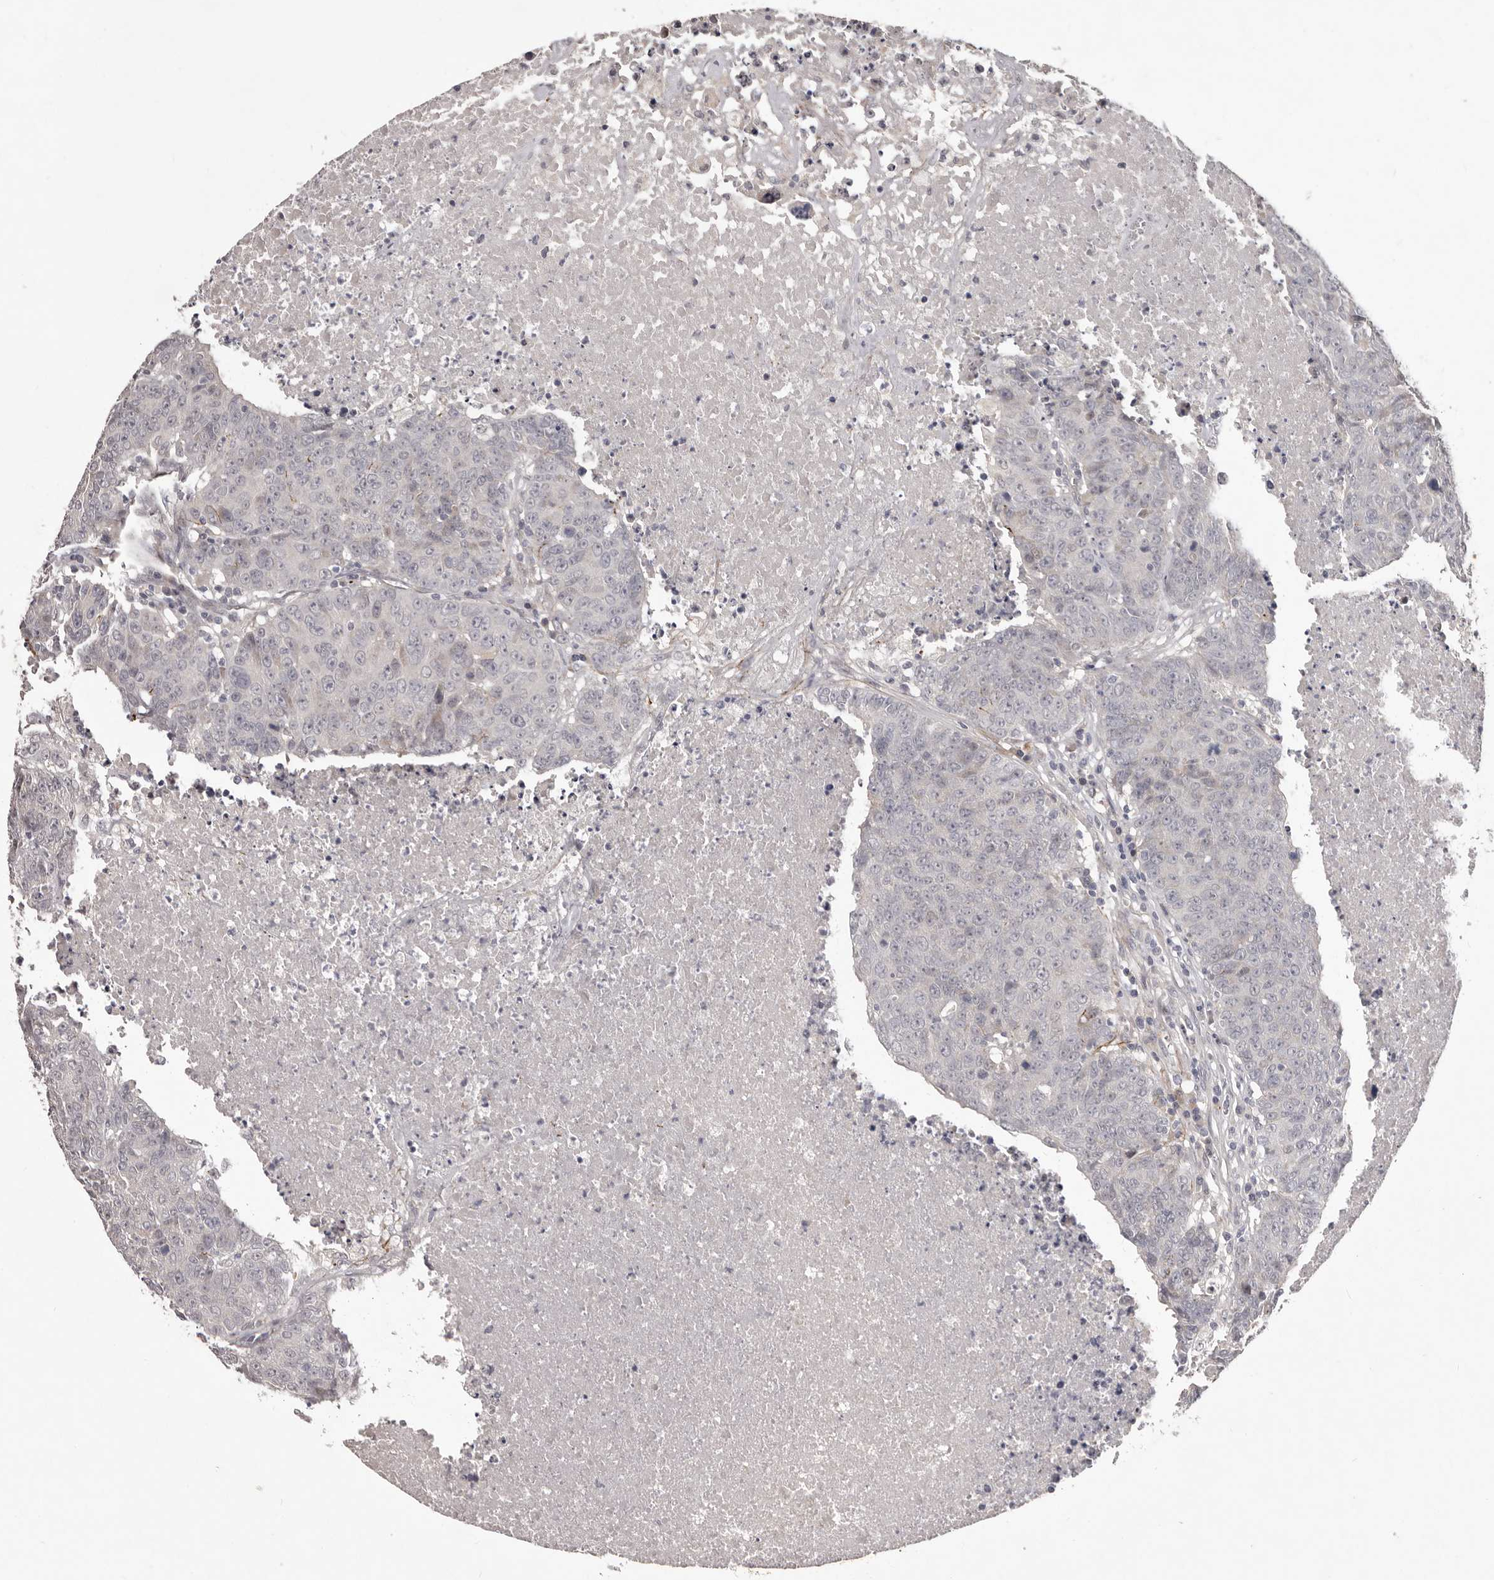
{"staining": {"intensity": "weak", "quantity": "<25%", "location": "cytoplasmic/membranous"}, "tissue": "colorectal cancer", "cell_type": "Tumor cells", "image_type": "cancer", "snomed": [{"axis": "morphology", "description": "Adenocarcinoma, NOS"}, {"axis": "topography", "description": "Colon"}], "caption": "Immunohistochemical staining of human adenocarcinoma (colorectal) exhibits no significant expression in tumor cells.", "gene": "HBS1L", "patient": {"sex": "female", "age": 53}}